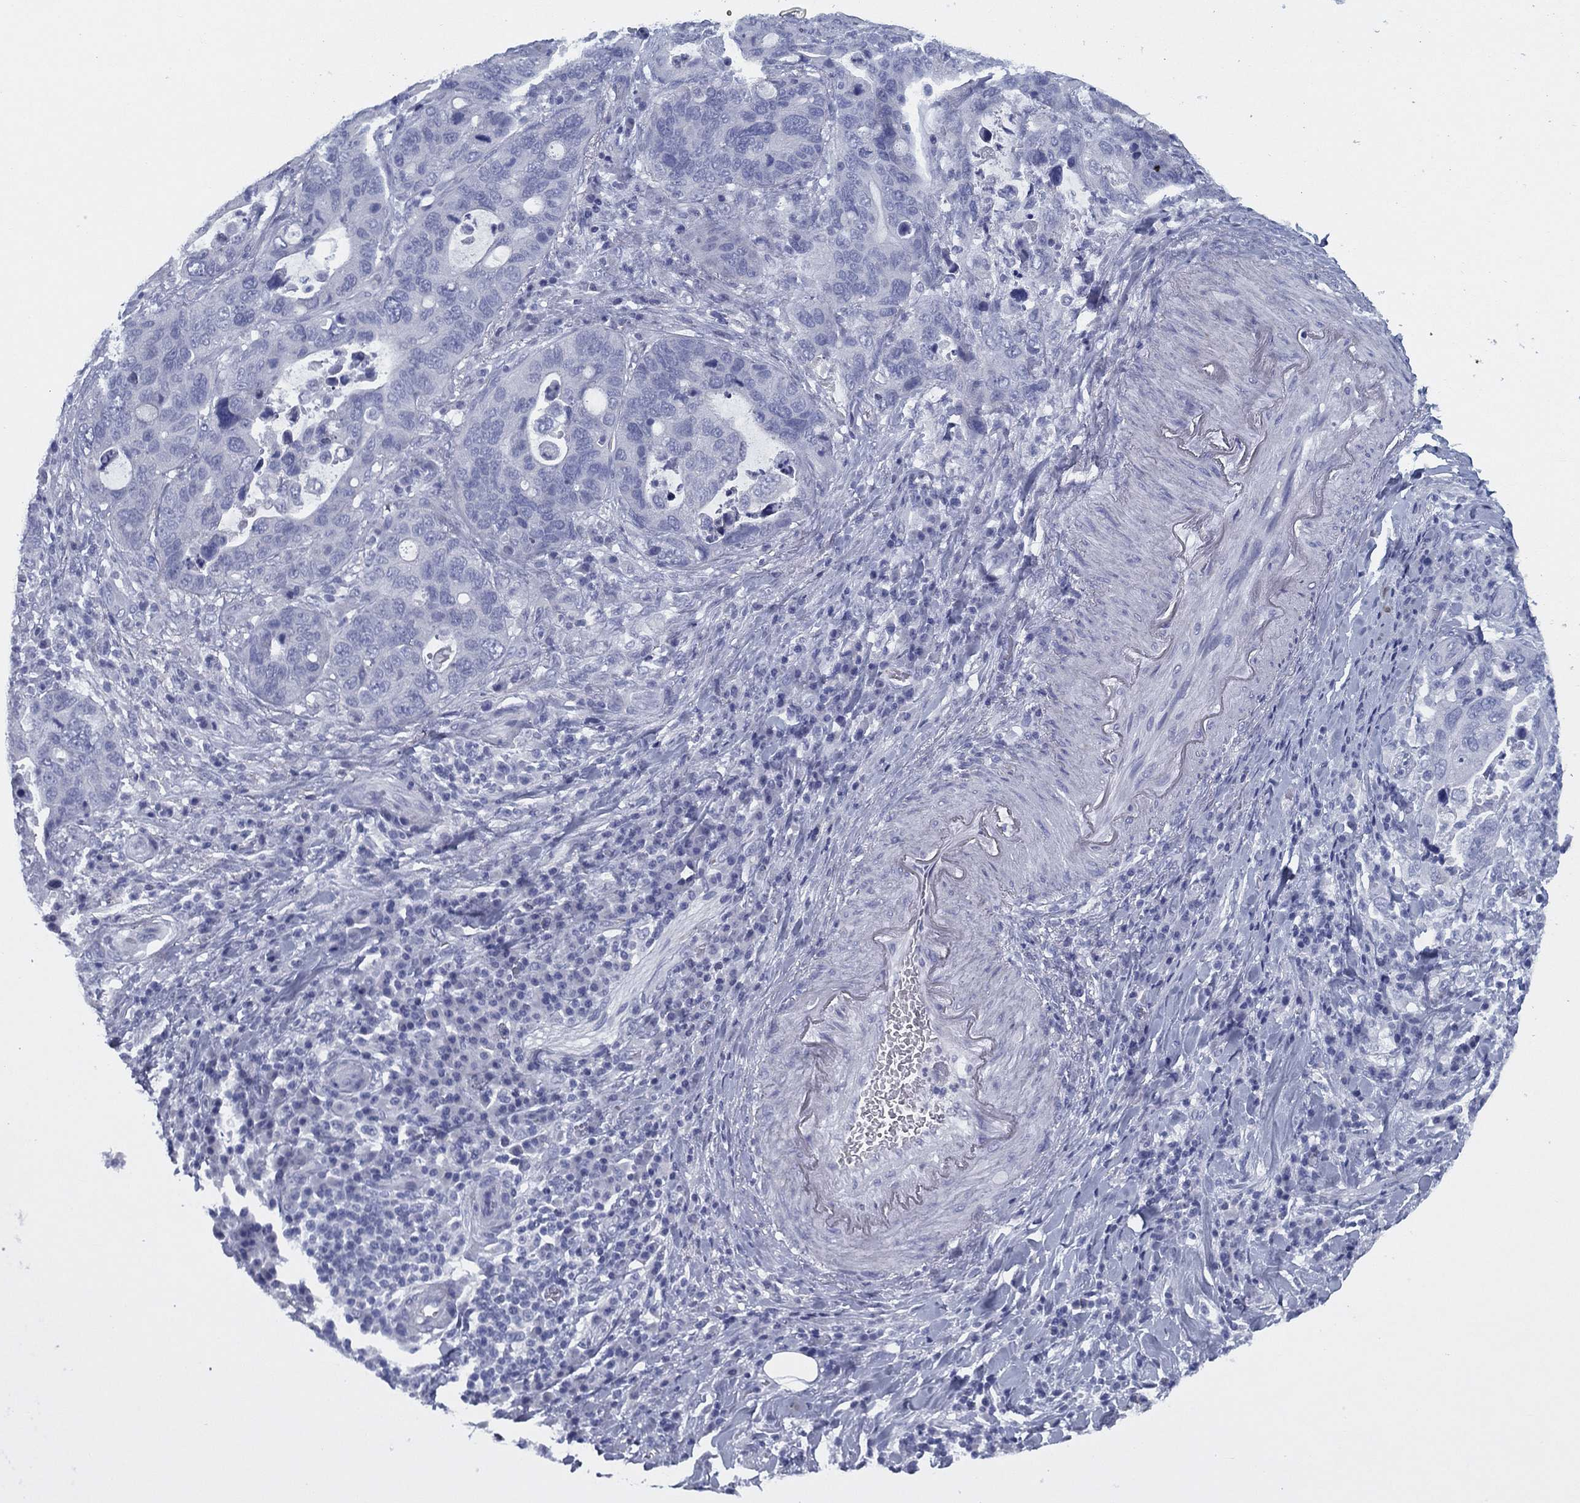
{"staining": {"intensity": "negative", "quantity": "none", "location": "none"}, "tissue": "stomach cancer", "cell_type": "Tumor cells", "image_type": "cancer", "snomed": [{"axis": "morphology", "description": "Adenocarcinoma, NOS"}, {"axis": "topography", "description": "Stomach"}], "caption": "This is an immunohistochemistry image of human stomach adenocarcinoma. There is no expression in tumor cells.", "gene": "TMEM252", "patient": {"sex": "male", "age": 54}}